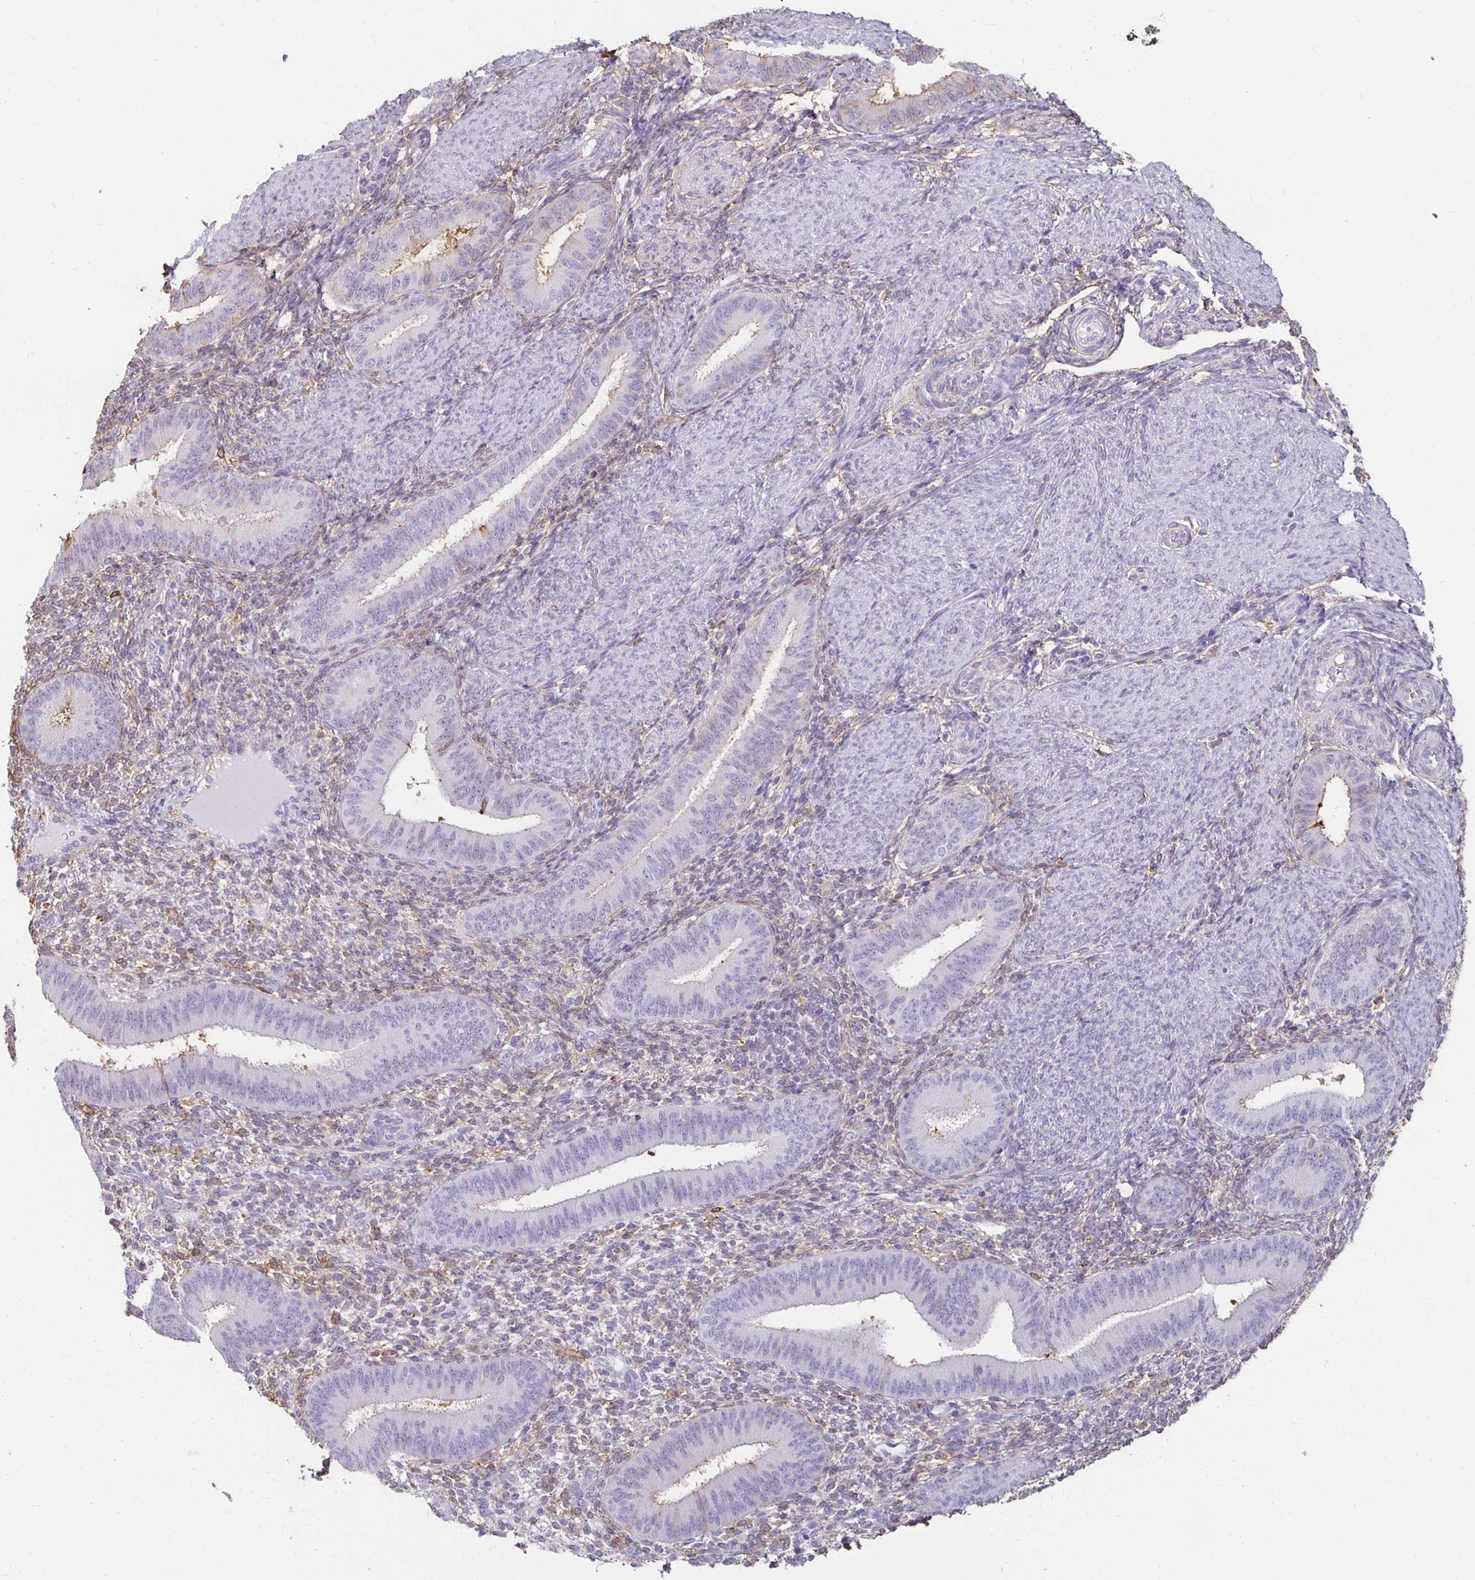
{"staining": {"intensity": "weak", "quantity": "25%-75%", "location": "cytoplasmic/membranous"}, "tissue": "endometrium", "cell_type": "Cells in endometrial stroma", "image_type": "normal", "snomed": [{"axis": "morphology", "description": "Normal tissue, NOS"}, {"axis": "topography", "description": "Endometrium"}], "caption": "This photomicrograph exhibits IHC staining of normal endometrium, with low weak cytoplasmic/membranous positivity in approximately 25%-75% of cells in endometrial stroma.", "gene": "TAS1R3", "patient": {"sex": "female", "age": 39}}